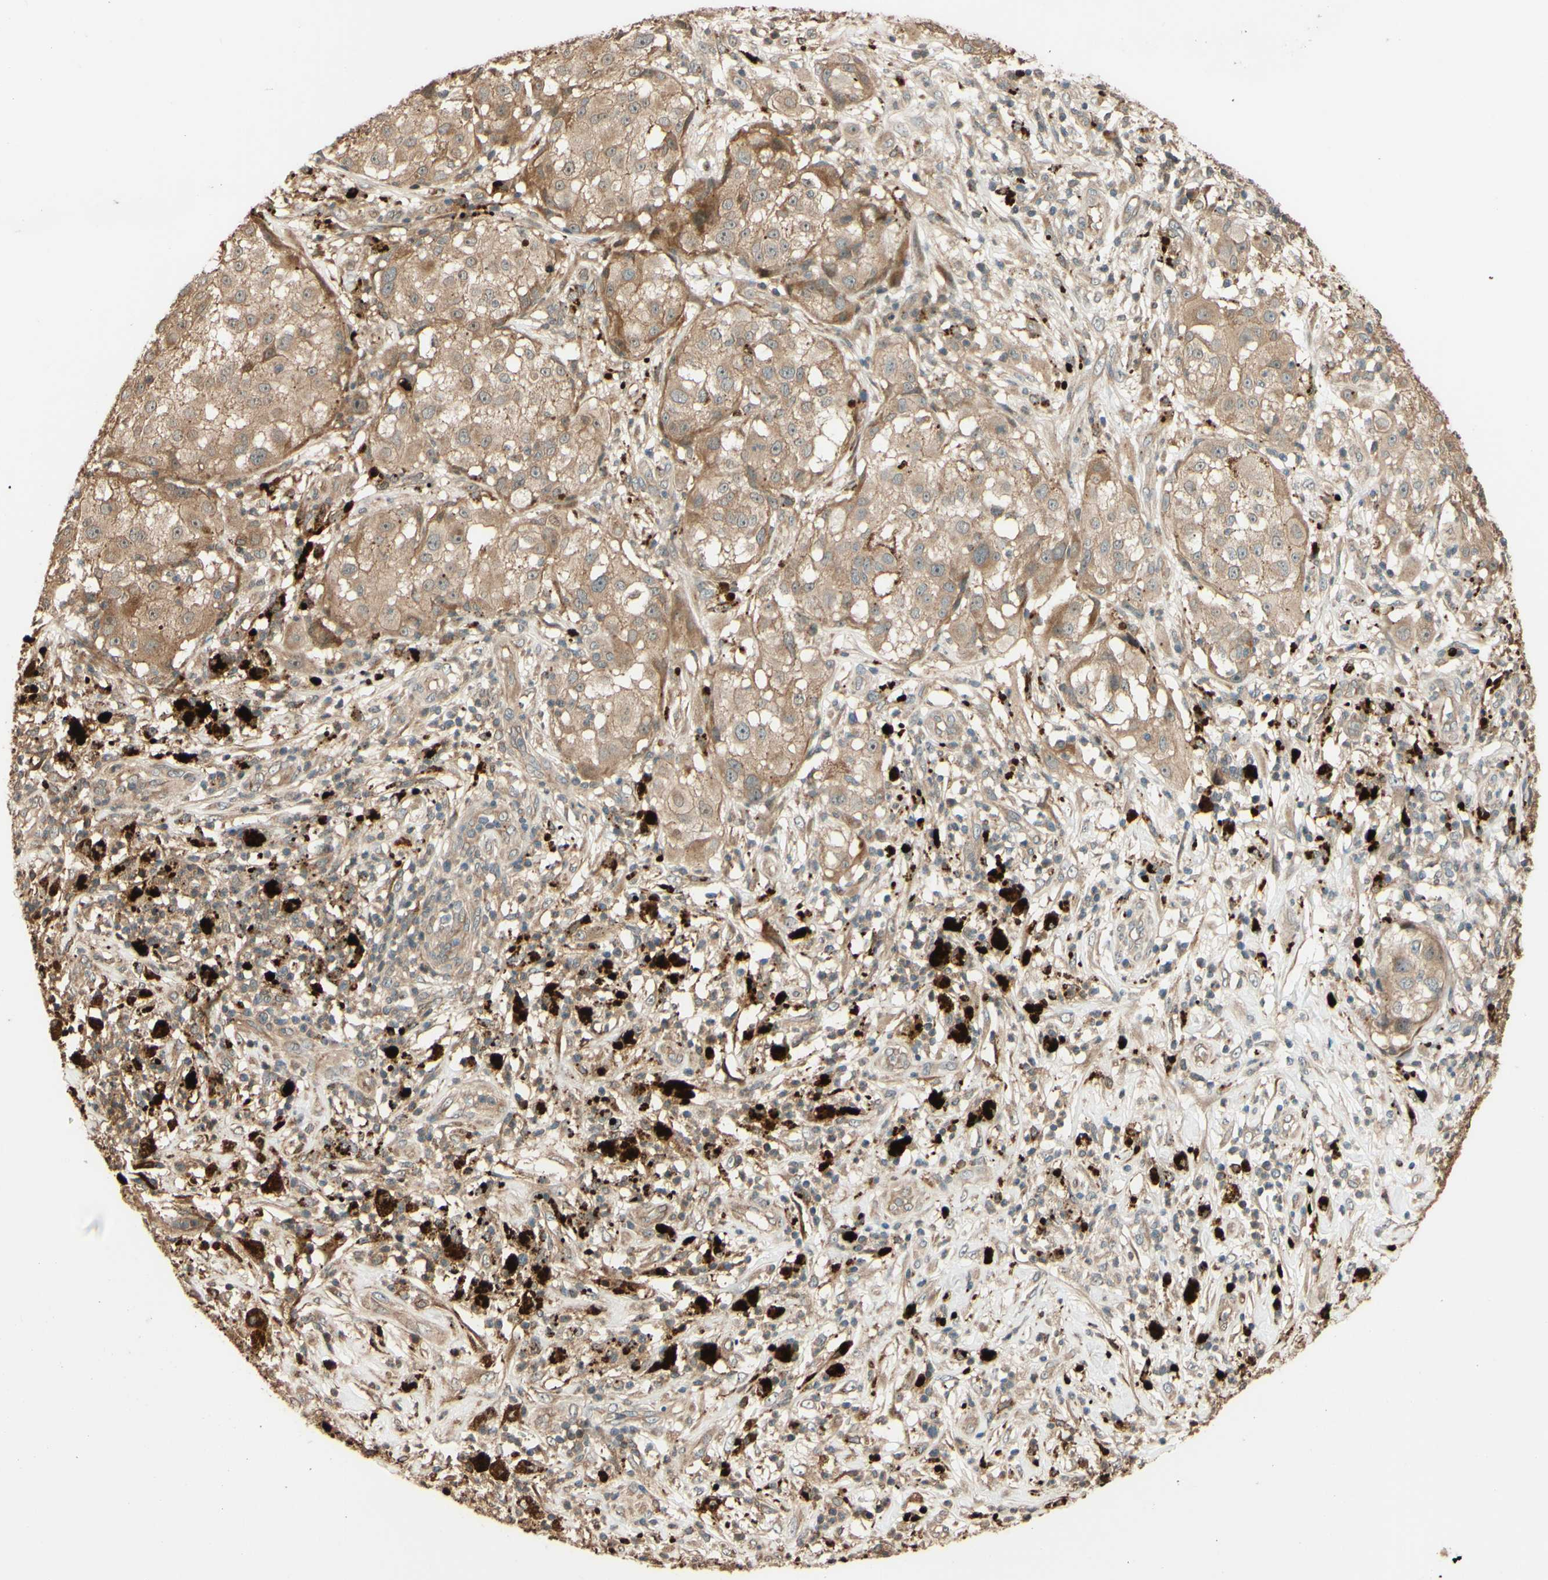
{"staining": {"intensity": "moderate", "quantity": ">75%", "location": "cytoplasmic/membranous"}, "tissue": "melanoma", "cell_type": "Tumor cells", "image_type": "cancer", "snomed": [{"axis": "morphology", "description": "Necrosis, NOS"}, {"axis": "morphology", "description": "Malignant melanoma, NOS"}, {"axis": "topography", "description": "Skin"}], "caption": "An immunohistochemistry (IHC) photomicrograph of tumor tissue is shown. Protein staining in brown highlights moderate cytoplasmic/membranous positivity in melanoma within tumor cells.", "gene": "RNF19A", "patient": {"sex": "female", "age": 87}}